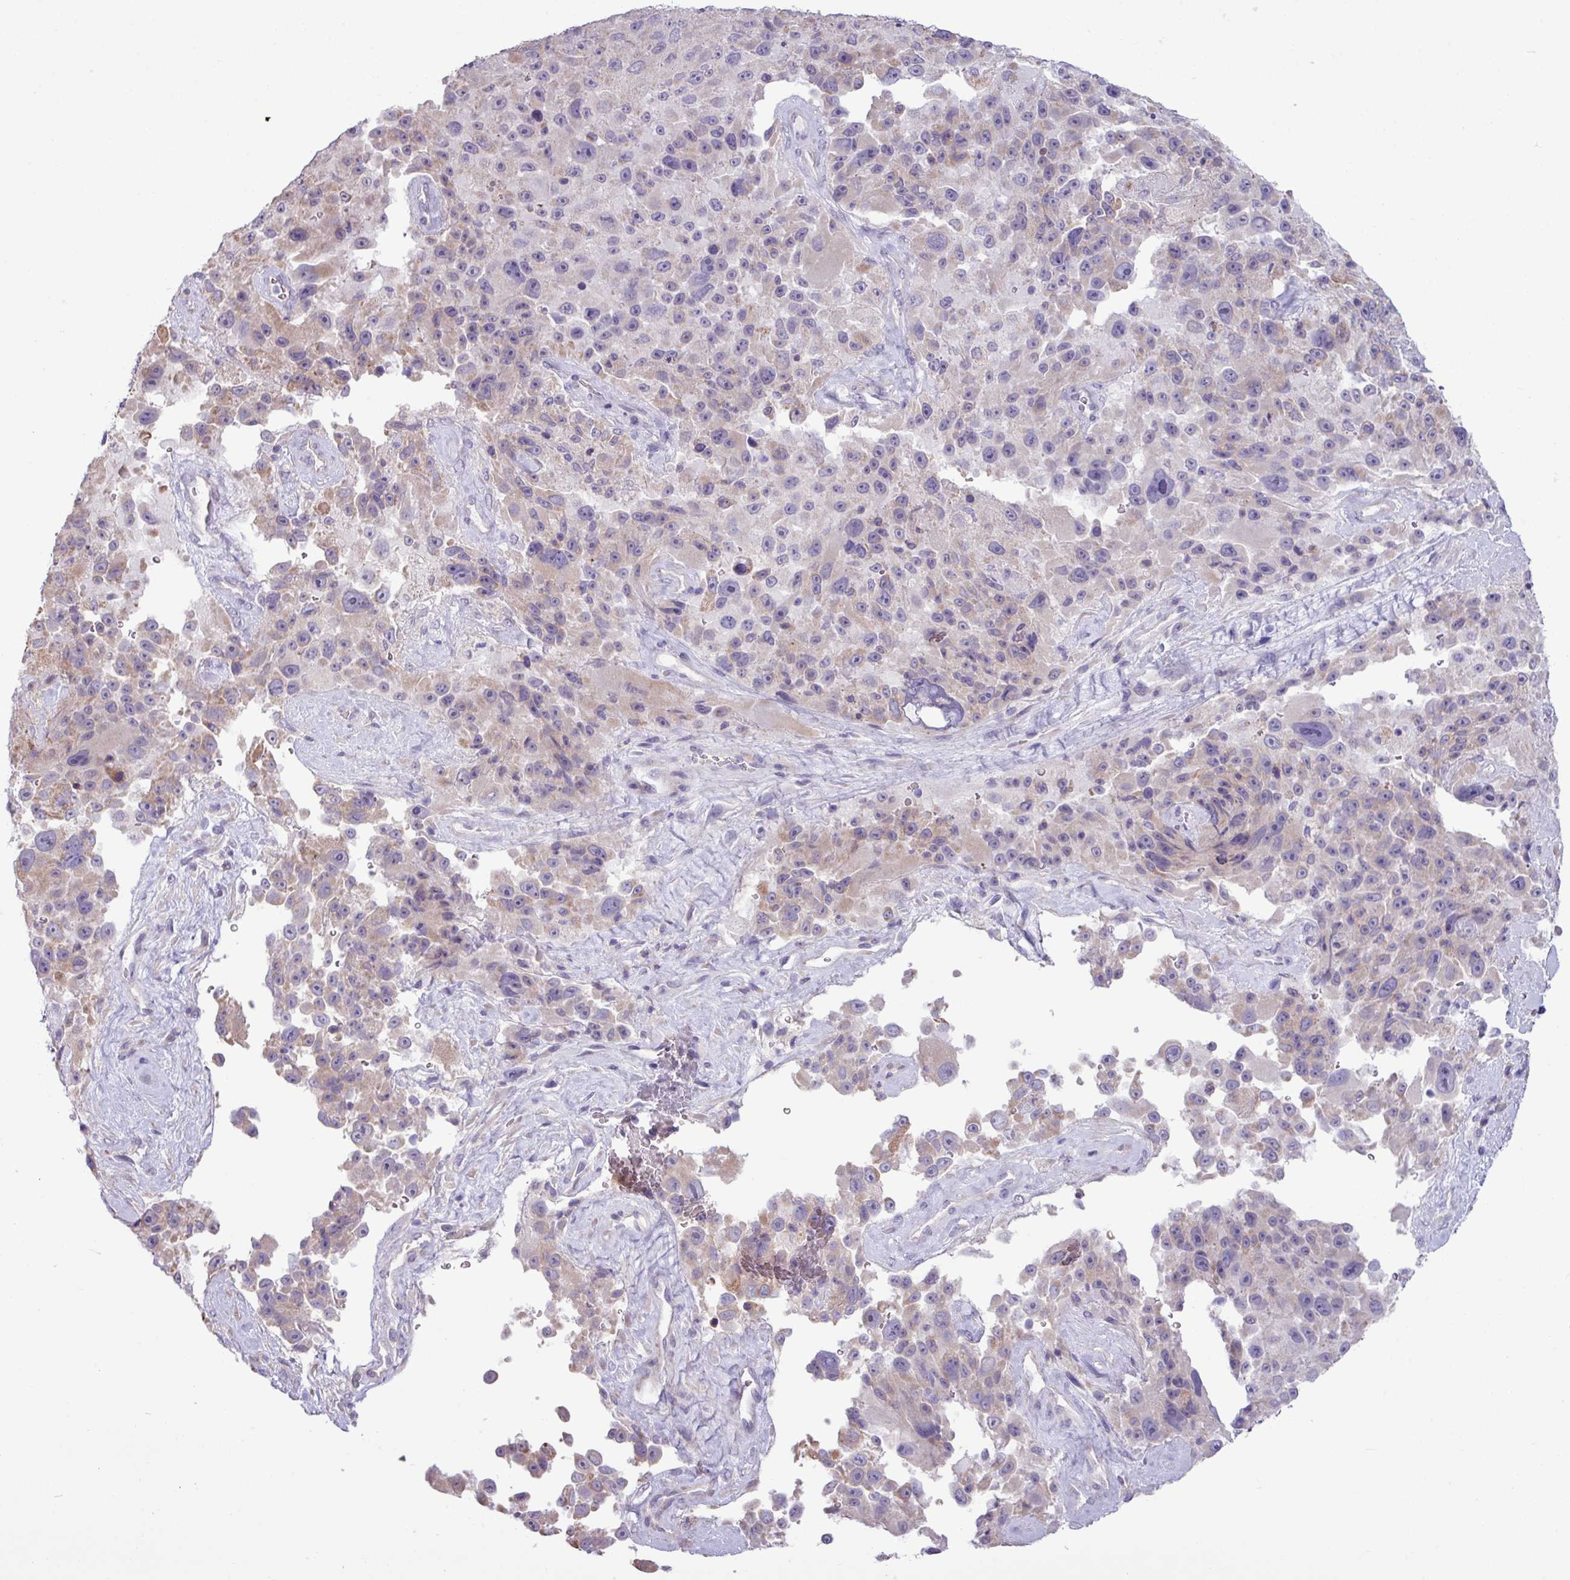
{"staining": {"intensity": "weak", "quantity": "25%-75%", "location": "cytoplasmic/membranous"}, "tissue": "melanoma", "cell_type": "Tumor cells", "image_type": "cancer", "snomed": [{"axis": "morphology", "description": "Malignant melanoma, Metastatic site"}, {"axis": "topography", "description": "Lymph node"}], "caption": "Weak cytoplasmic/membranous positivity for a protein is present in about 25%-75% of tumor cells of melanoma using immunohistochemistry.", "gene": "IRGC", "patient": {"sex": "male", "age": 62}}